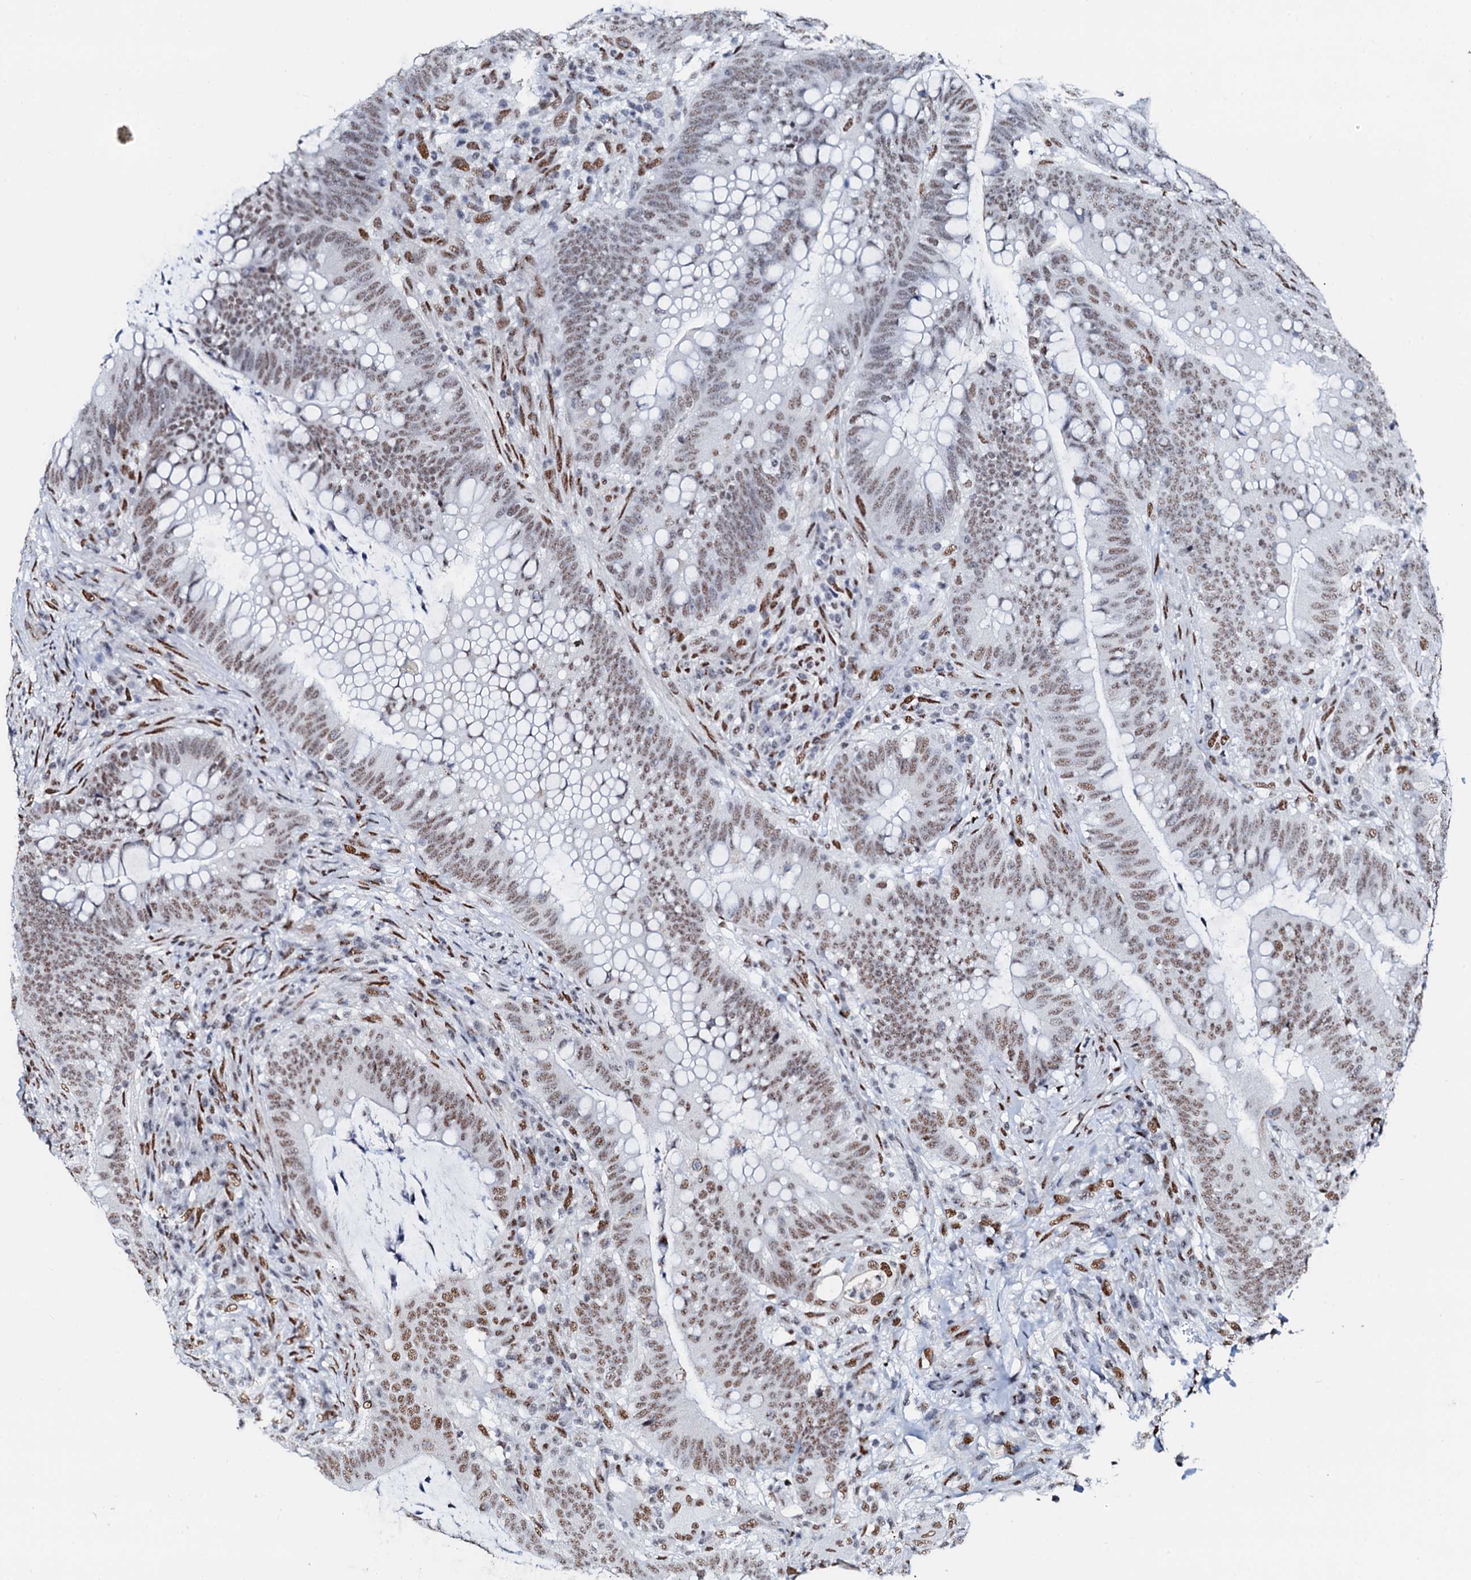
{"staining": {"intensity": "moderate", "quantity": ">75%", "location": "nuclear"}, "tissue": "colorectal cancer", "cell_type": "Tumor cells", "image_type": "cancer", "snomed": [{"axis": "morphology", "description": "Adenocarcinoma, NOS"}, {"axis": "topography", "description": "Colon"}], "caption": "A micrograph showing moderate nuclear expression in approximately >75% of tumor cells in colorectal cancer, as visualized by brown immunohistochemical staining.", "gene": "NKAPD1", "patient": {"sex": "female", "age": 66}}